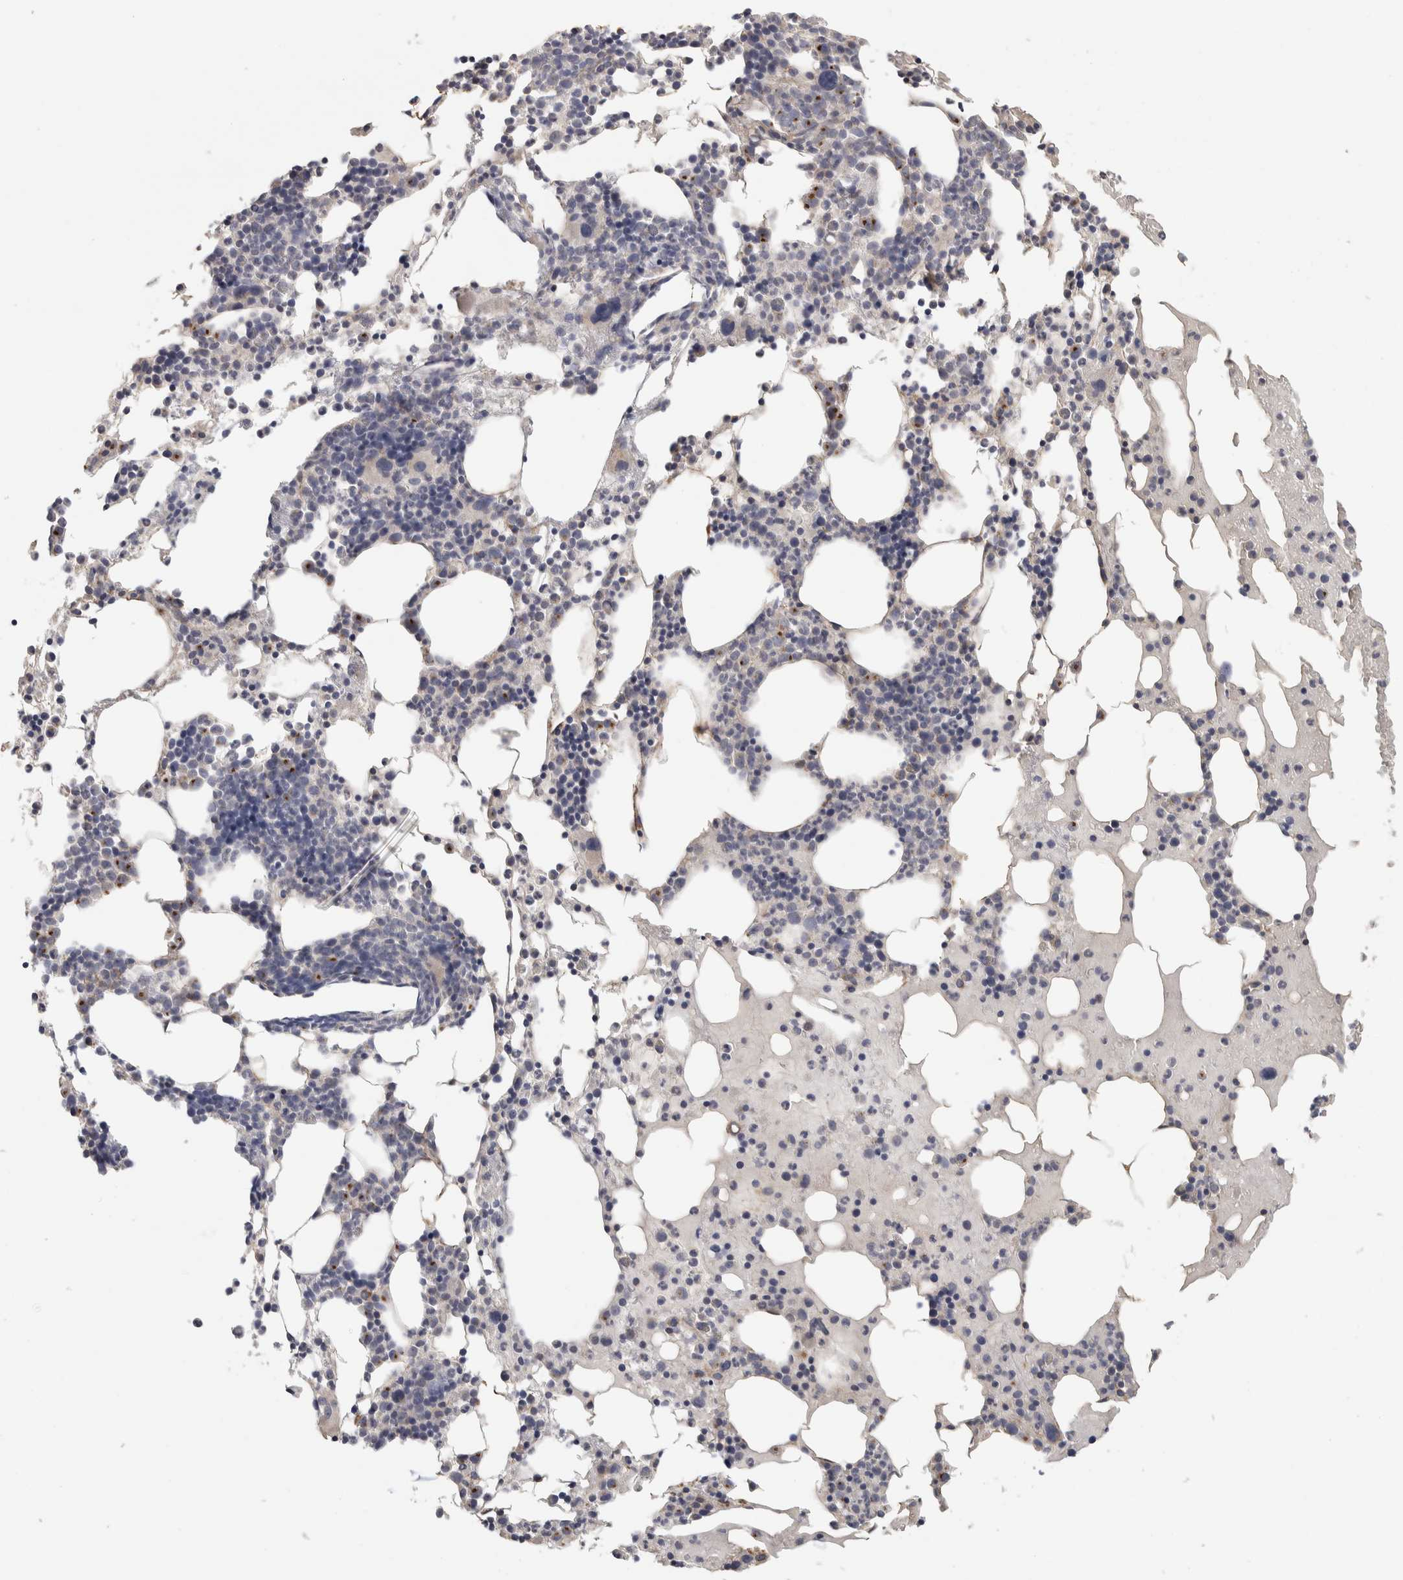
{"staining": {"intensity": "moderate", "quantity": "<25%", "location": "cytoplasmic/membranous"}, "tissue": "bone marrow", "cell_type": "Hematopoietic cells", "image_type": "normal", "snomed": [{"axis": "morphology", "description": "Normal tissue, NOS"}, {"axis": "morphology", "description": "Inflammation, NOS"}, {"axis": "topography", "description": "Bone marrow"}], "caption": "This is a micrograph of immunohistochemistry staining of normal bone marrow, which shows moderate expression in the cytoplasmic/membranous of hematopoietic cells.", "gene": "DCXR", "patient": {"sex": "male", "age": 68}}